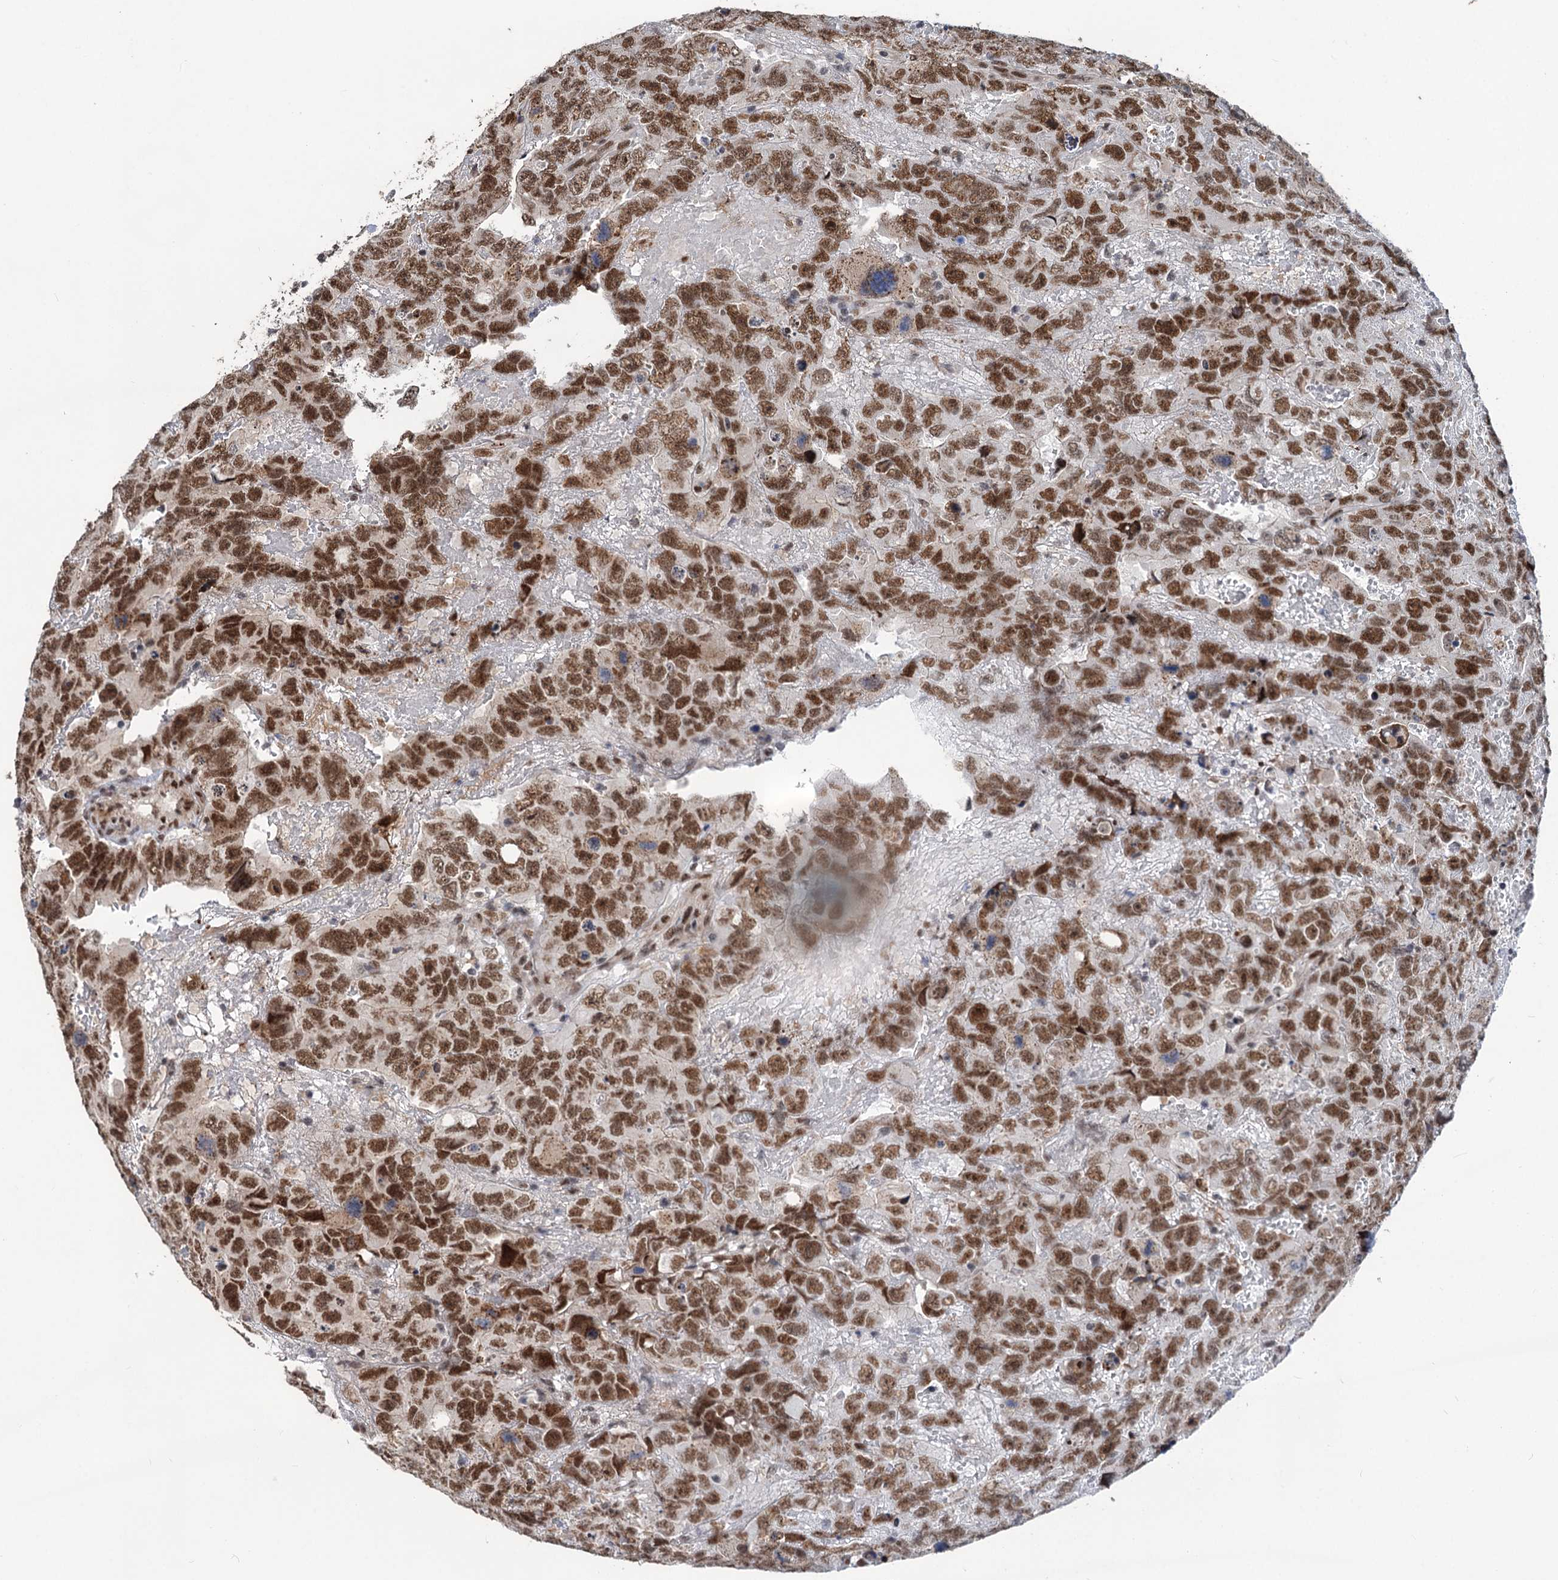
{"staining": {"intensity": "moderate", "quantity": ">75%", "location": "nuclear"}, "tissue": "testis cancer", "cell_type": "Tumor cells", "image_type": "cancer", "snomed": [{"axis": "morphology", "description": "Carcinoma, Embryonal, NOS"}, {"axis": "topography", "description": "Testis"}], "caption": "This photomicrograph reveals immunohistochemistry (IHC) staining of testis cancer (embryonal carcinoma), with medium moderate nuclear staining in approximately >75% of tumor cells.", "gene": "PHF8", "patient": {"sex": "male", "age": 45}}